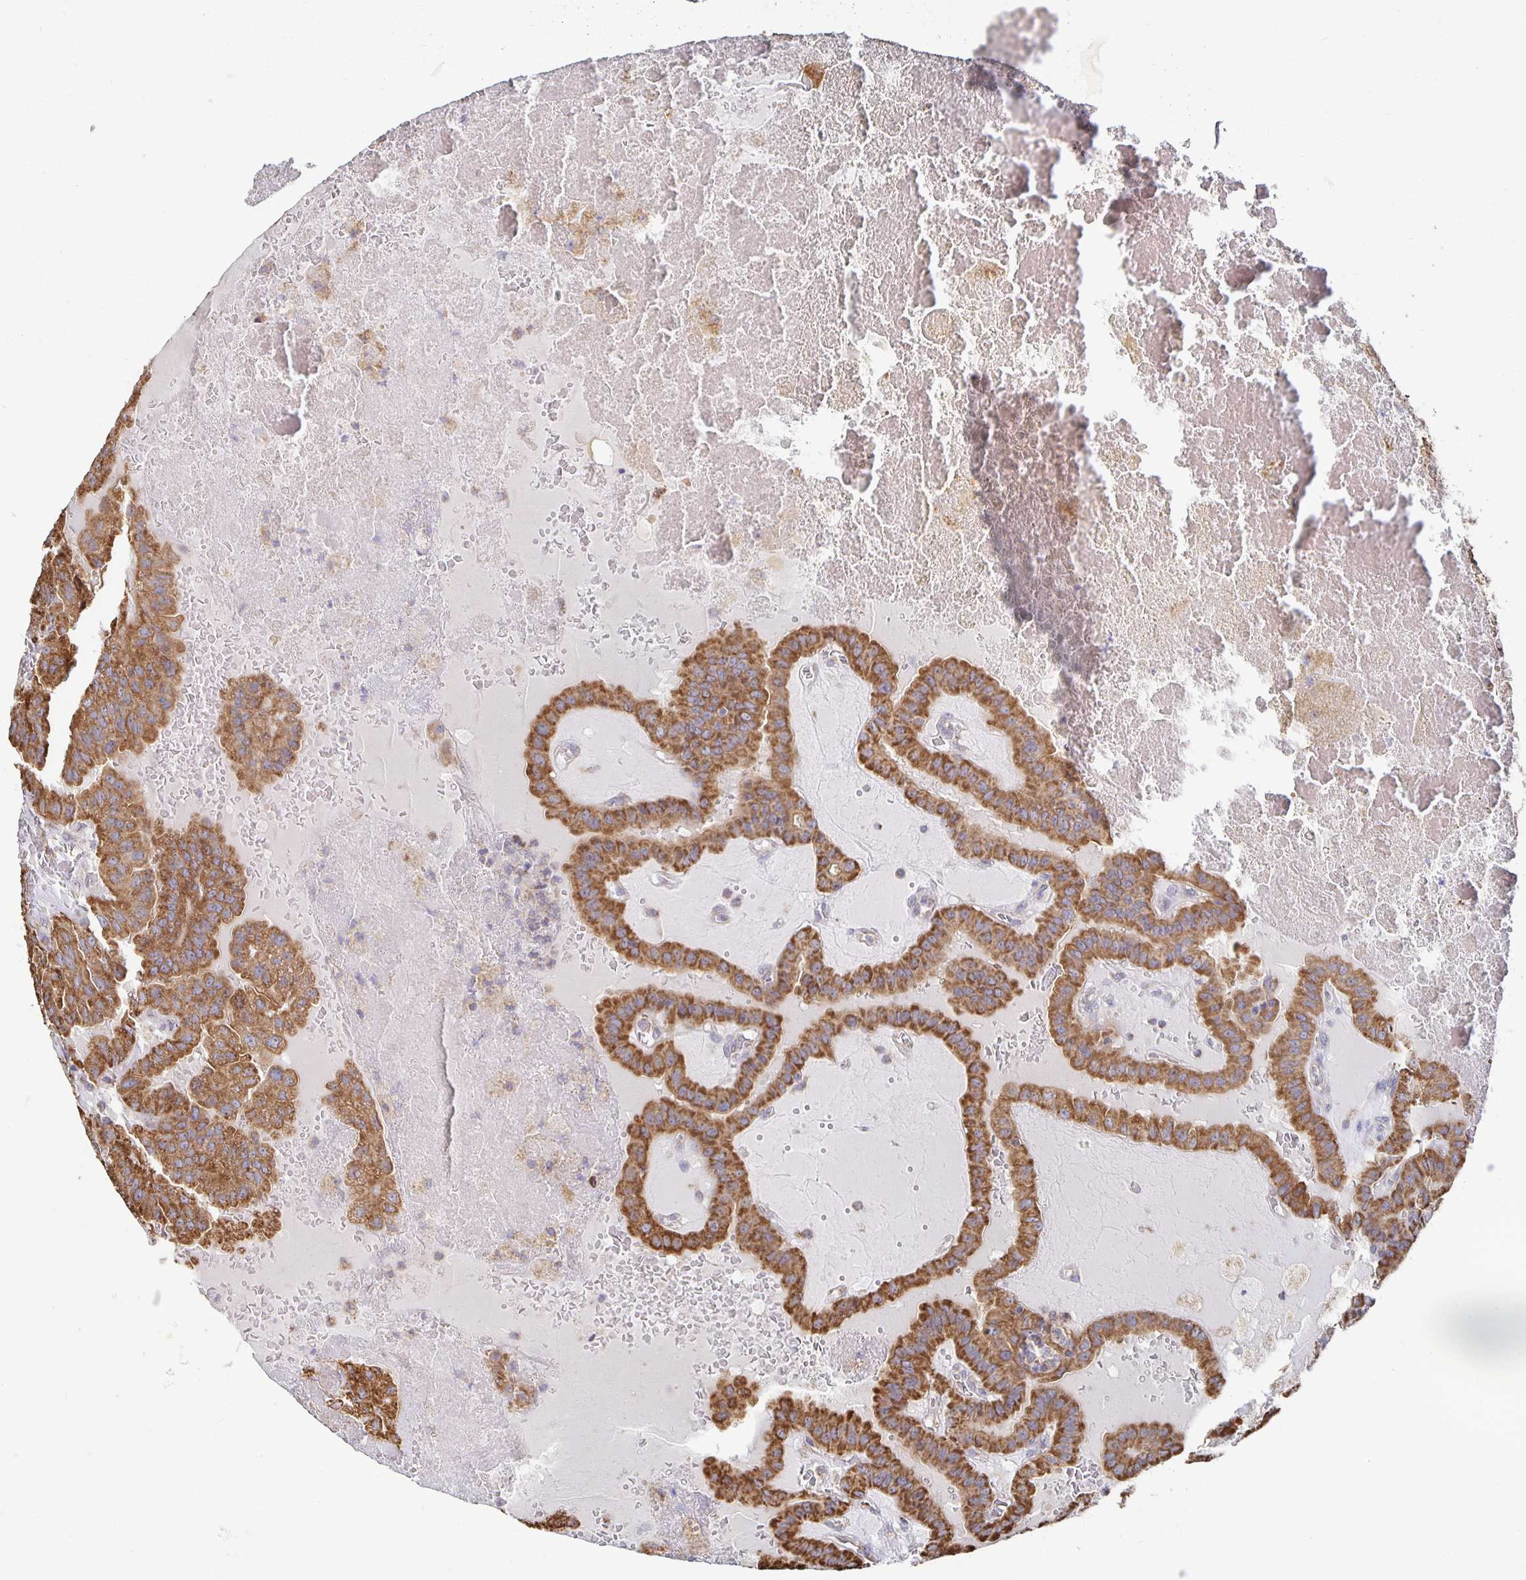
{"staining": {"intensity": "strong", "quantity": ">75%", "location": "cytoplasmic/membranous"}, "tissue": "thyroid cancer", "cell_type": "Tumor cells", "image_type": "cancer", "snomed": [{"axis": "morphology", "description": "Papillary adenocarcinoma, NOS"}, {"axis": "topography", "description": "Thyroid gland"}], "caption": "A high amount of strong cytoplasmic/membranous positivity is seen in about >75% of tumor cells in papillary adenocarcinoma (thyroid) tissue. (IHC, brightfield microscopy, high magnification).", "gene": "NKX2-8", "patient": {"sex": "male", "age": 87}}